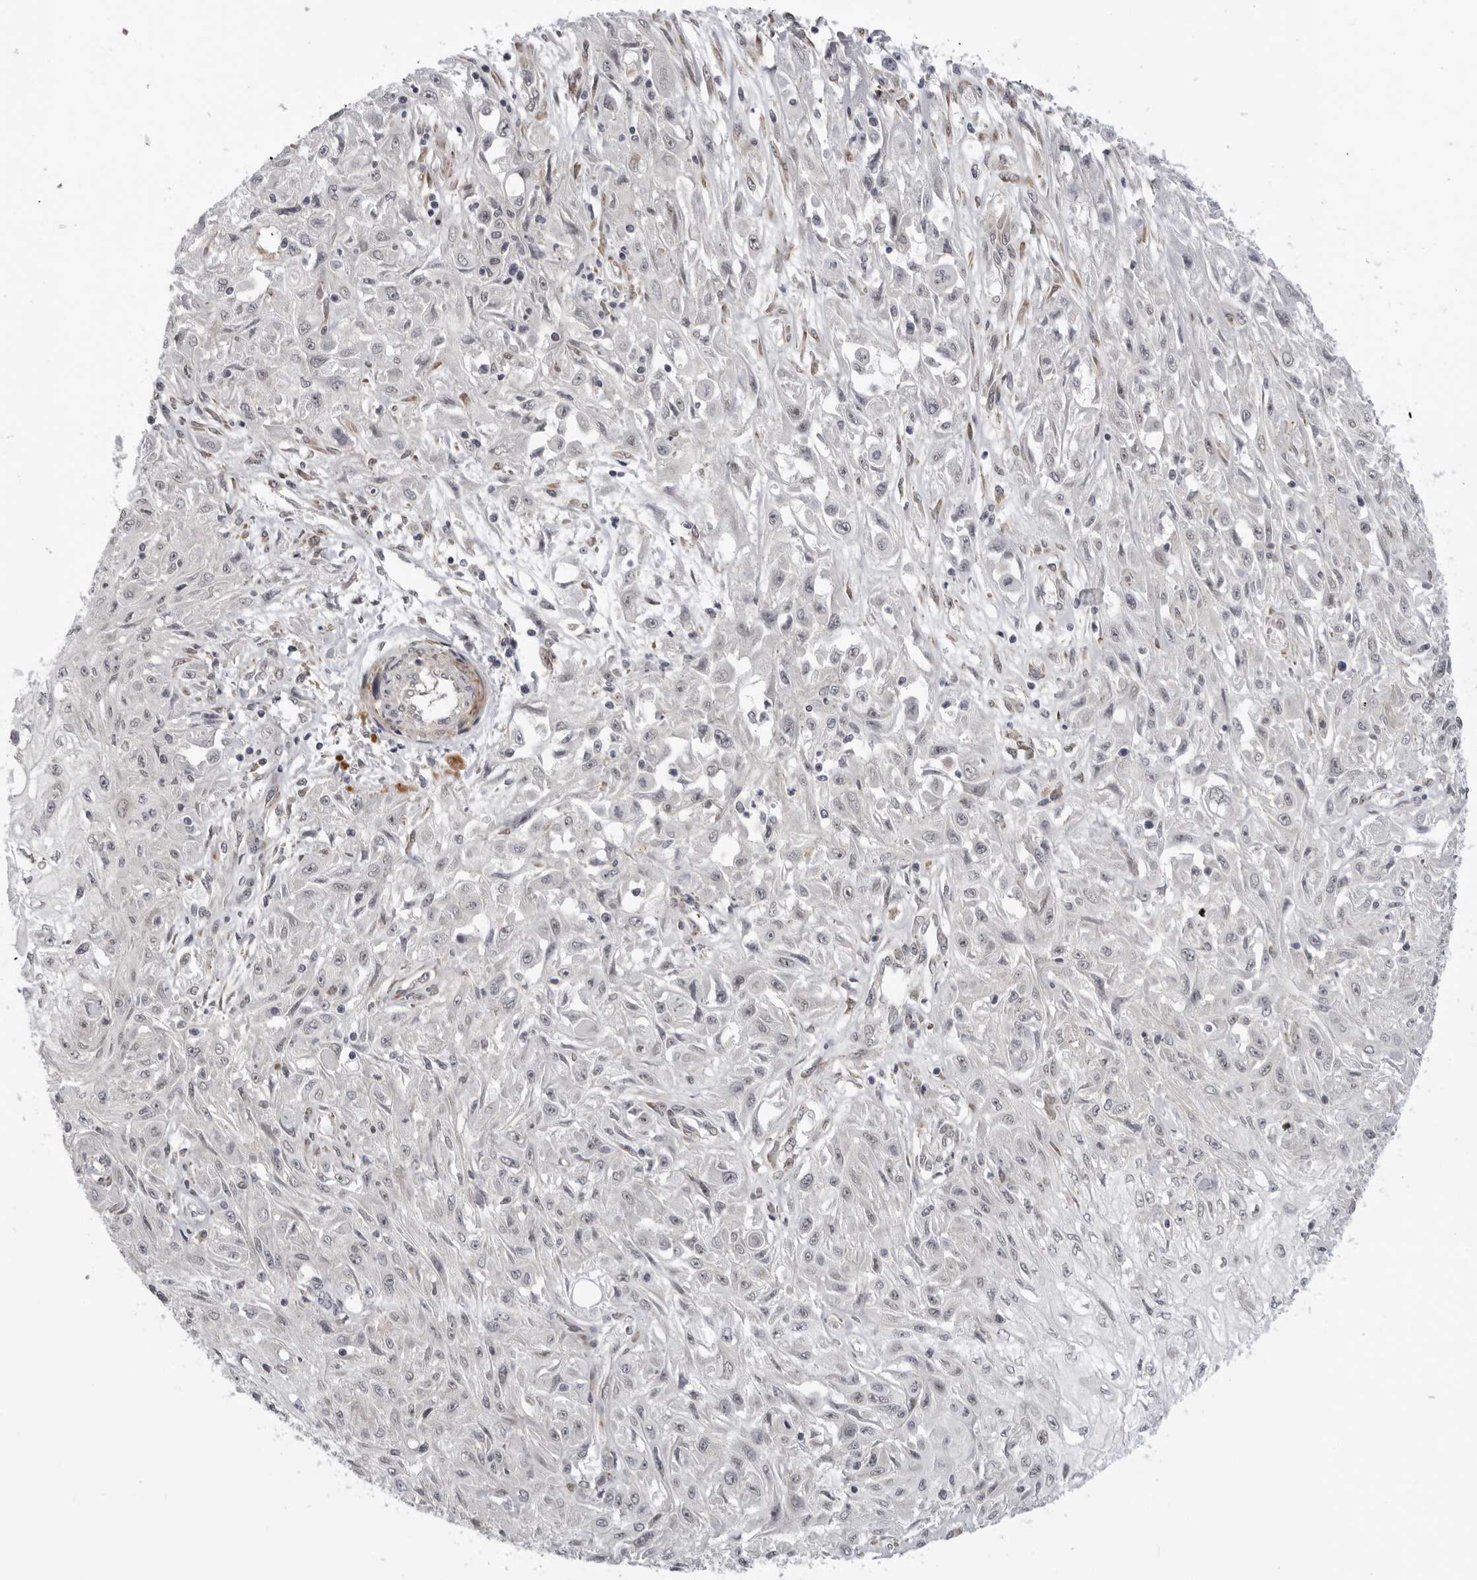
{"staining": {"intensity": "weak", "quantity": "25%-75%", "location": "nuclear"}, "tissue": "skin cancer", "cell_type": "Tumor cells", "image_type": "cancer", "snomed": [{"axis": "morphology", "description": "Squamous cell carcinoma, NOS"}, {"axis": "morphology", "description": "Squamous cell carcinoma, metastatic, NOS"}, {"axis": "topography", "description": "Skin"}, {"axis": "topography", "description": "Lymph node"}], "caption": "Human squamous cell carcinoma (skin) stained for a protein (brown) shows weak nuclear positive staining in about 25%-75% of tumor cells.", "gene": "ALPK2", "patient": {"sex": "male", "age": 75}}